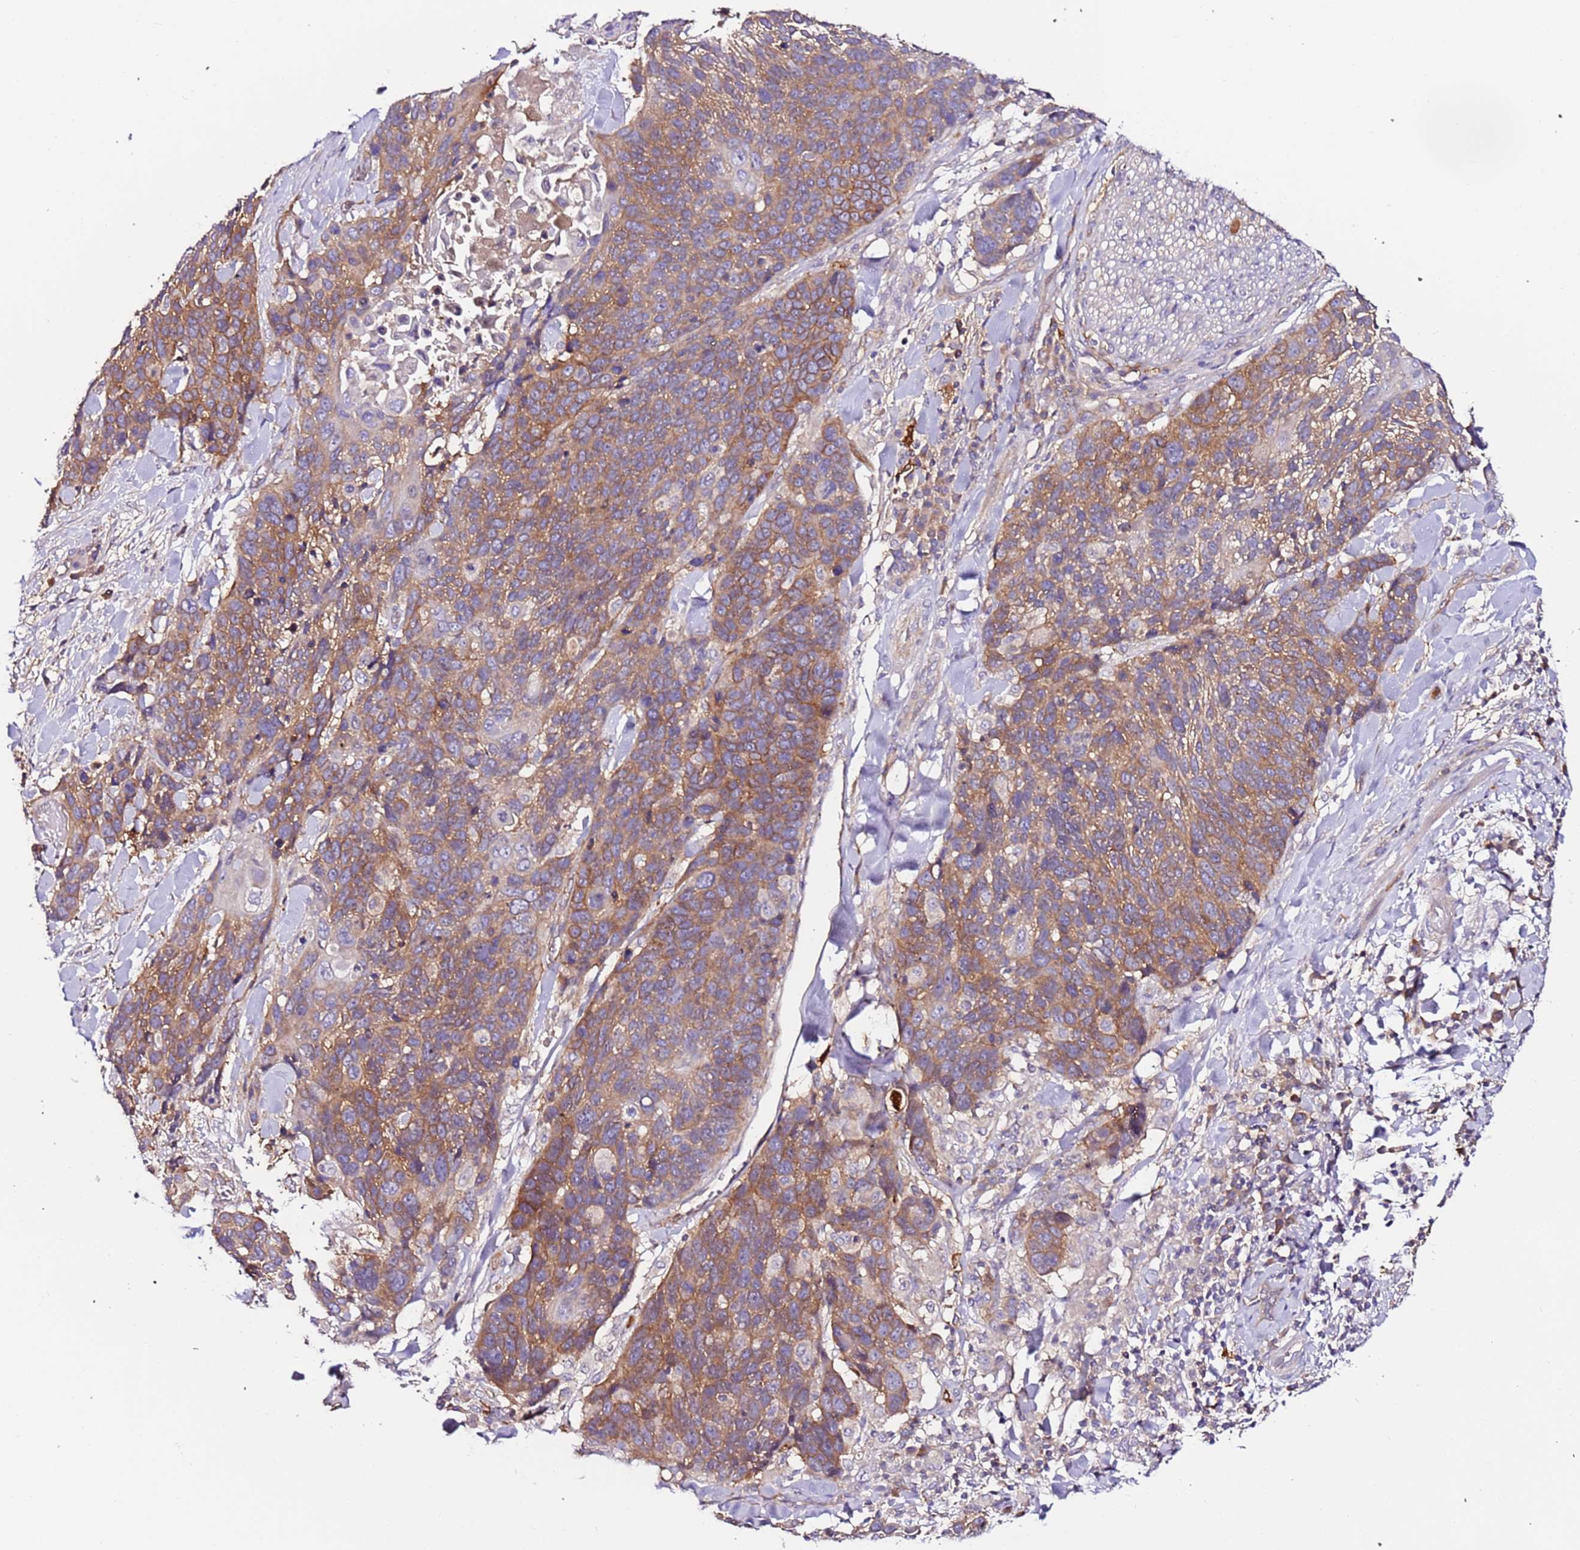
{"staining": {"intensity": "weak", "quantity": "<25%", "location": "cytoplasmic/membranous"}, "tissue": "soft tissue", "cell_type": "Fibroblasts", "image_type": "normal", "snomed": [{"axis": "morphology", "description": "Normal tissue, NOS"}, {"axis": "morphology", "description": "Squamous cell carcinoma, NOS"}, {"axis": "topography", "description": "Lymph node"}, {"axis": "topography", "description": "Bronchus"}, {"axis": "topography", "description": "Lung"}], "caption": "This histopathology image is of normal soft tissue stained with IHC to label a protein in brown with the nuclei are counter-stained blue. There is no expression in fibroblasts. (Stains: DAB (3,3'-diaminobenzidine) immunohistochemistry (IHC) with hematoxylin counter stain, Microscopy: brightfield microscopy at high magnification).", "gene": "FLVCR1", "patient": {"sex": "male", "age": 66}}